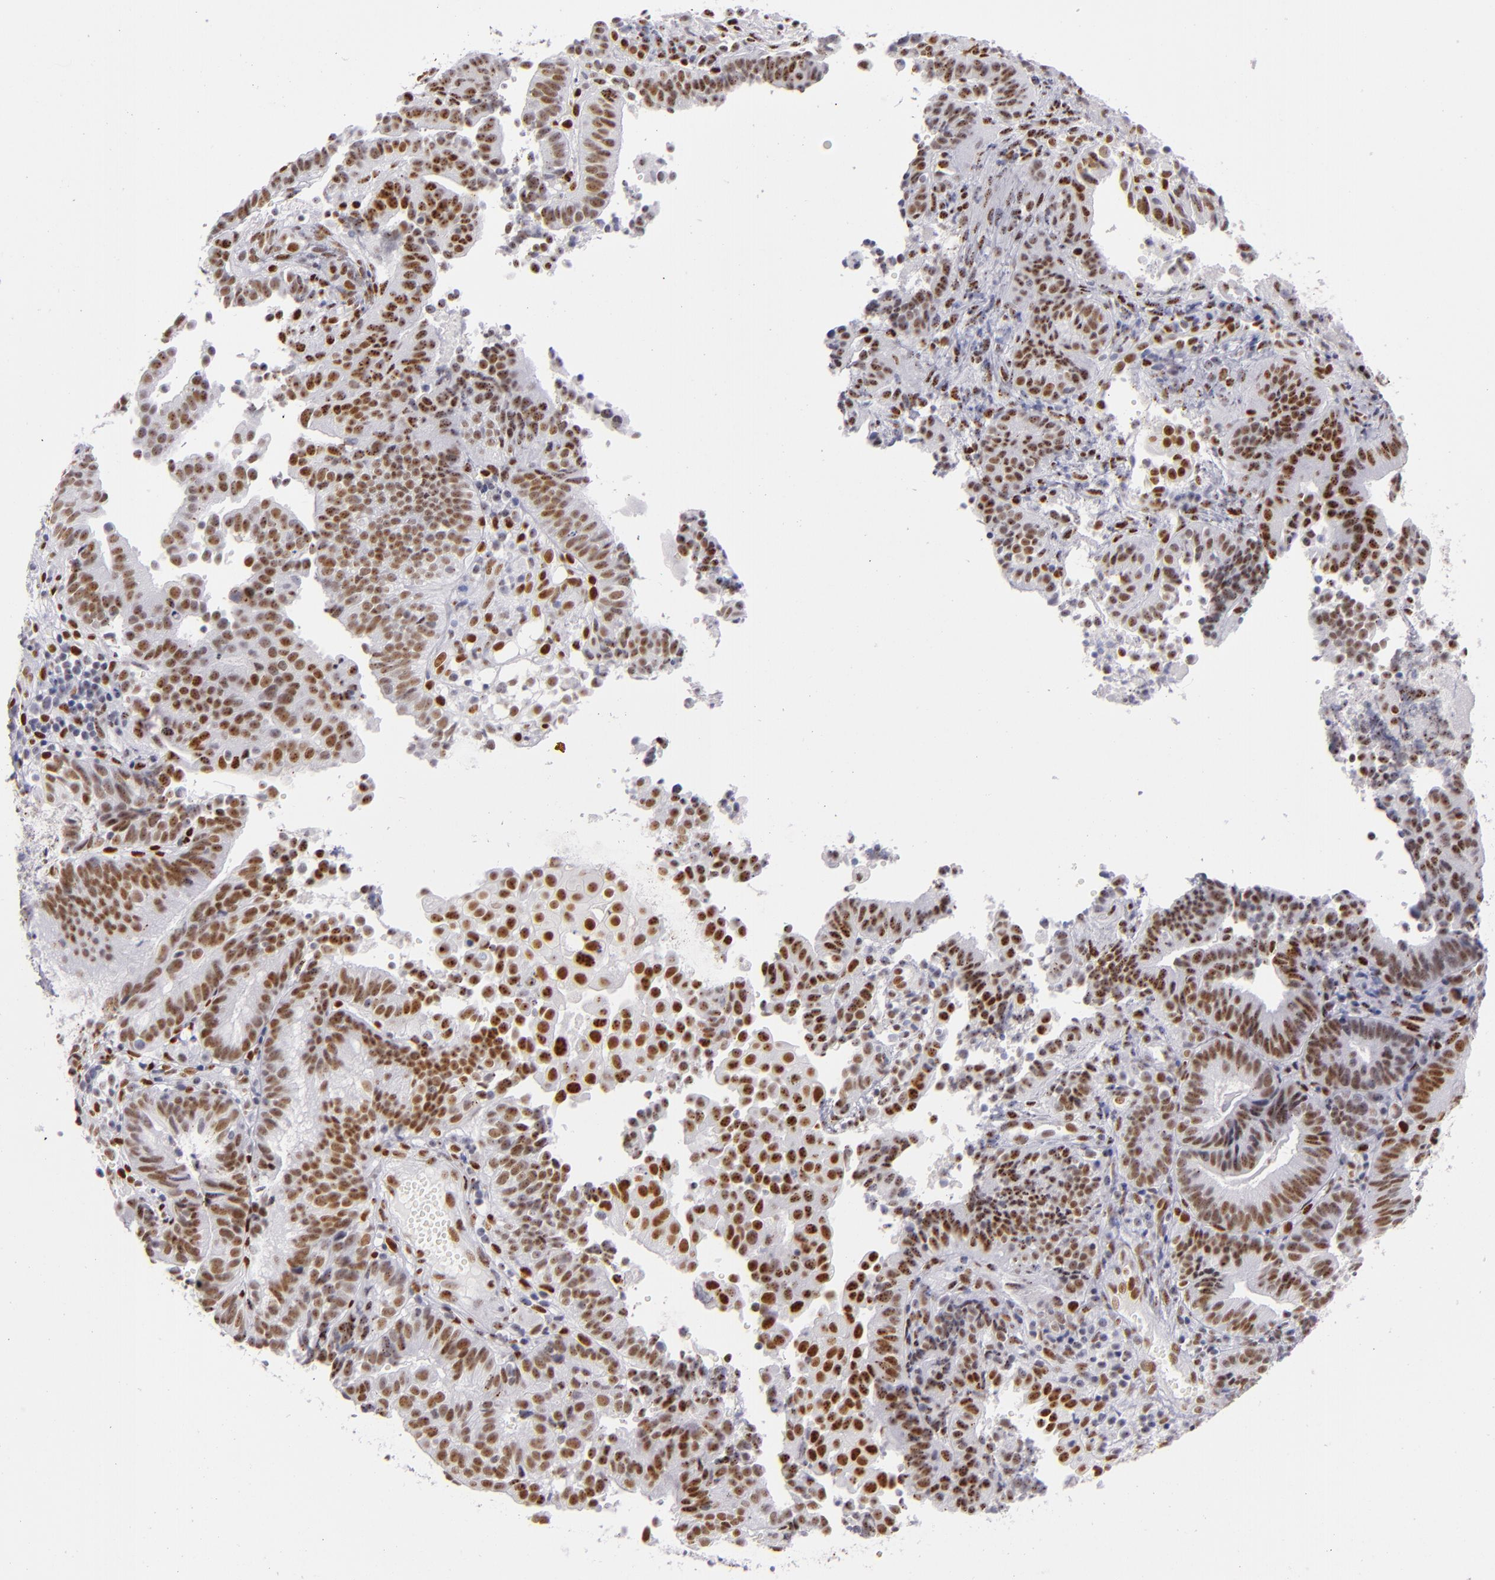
{"staining": {"intensity": "strong", "quantity": ">75%", "location": "nuclear"}, "tissue": "cervical cancer", "cell_type": "Tumor cells", "image_type": "cancer", "snomed": [{"axis": "morphology", "description": "Adenocarcinoma, NOS"}, {"axis": "topography", "description": "Cervix"}], "caption": "About >75% of tumor cells in cervical cancer (adenocarcinoma) exhibit strong nuclear protein positivity as visualized by brown immunohistochemical staining.", "gene": "TOP3A", "patient": {"sex": "female", "age": 60}}